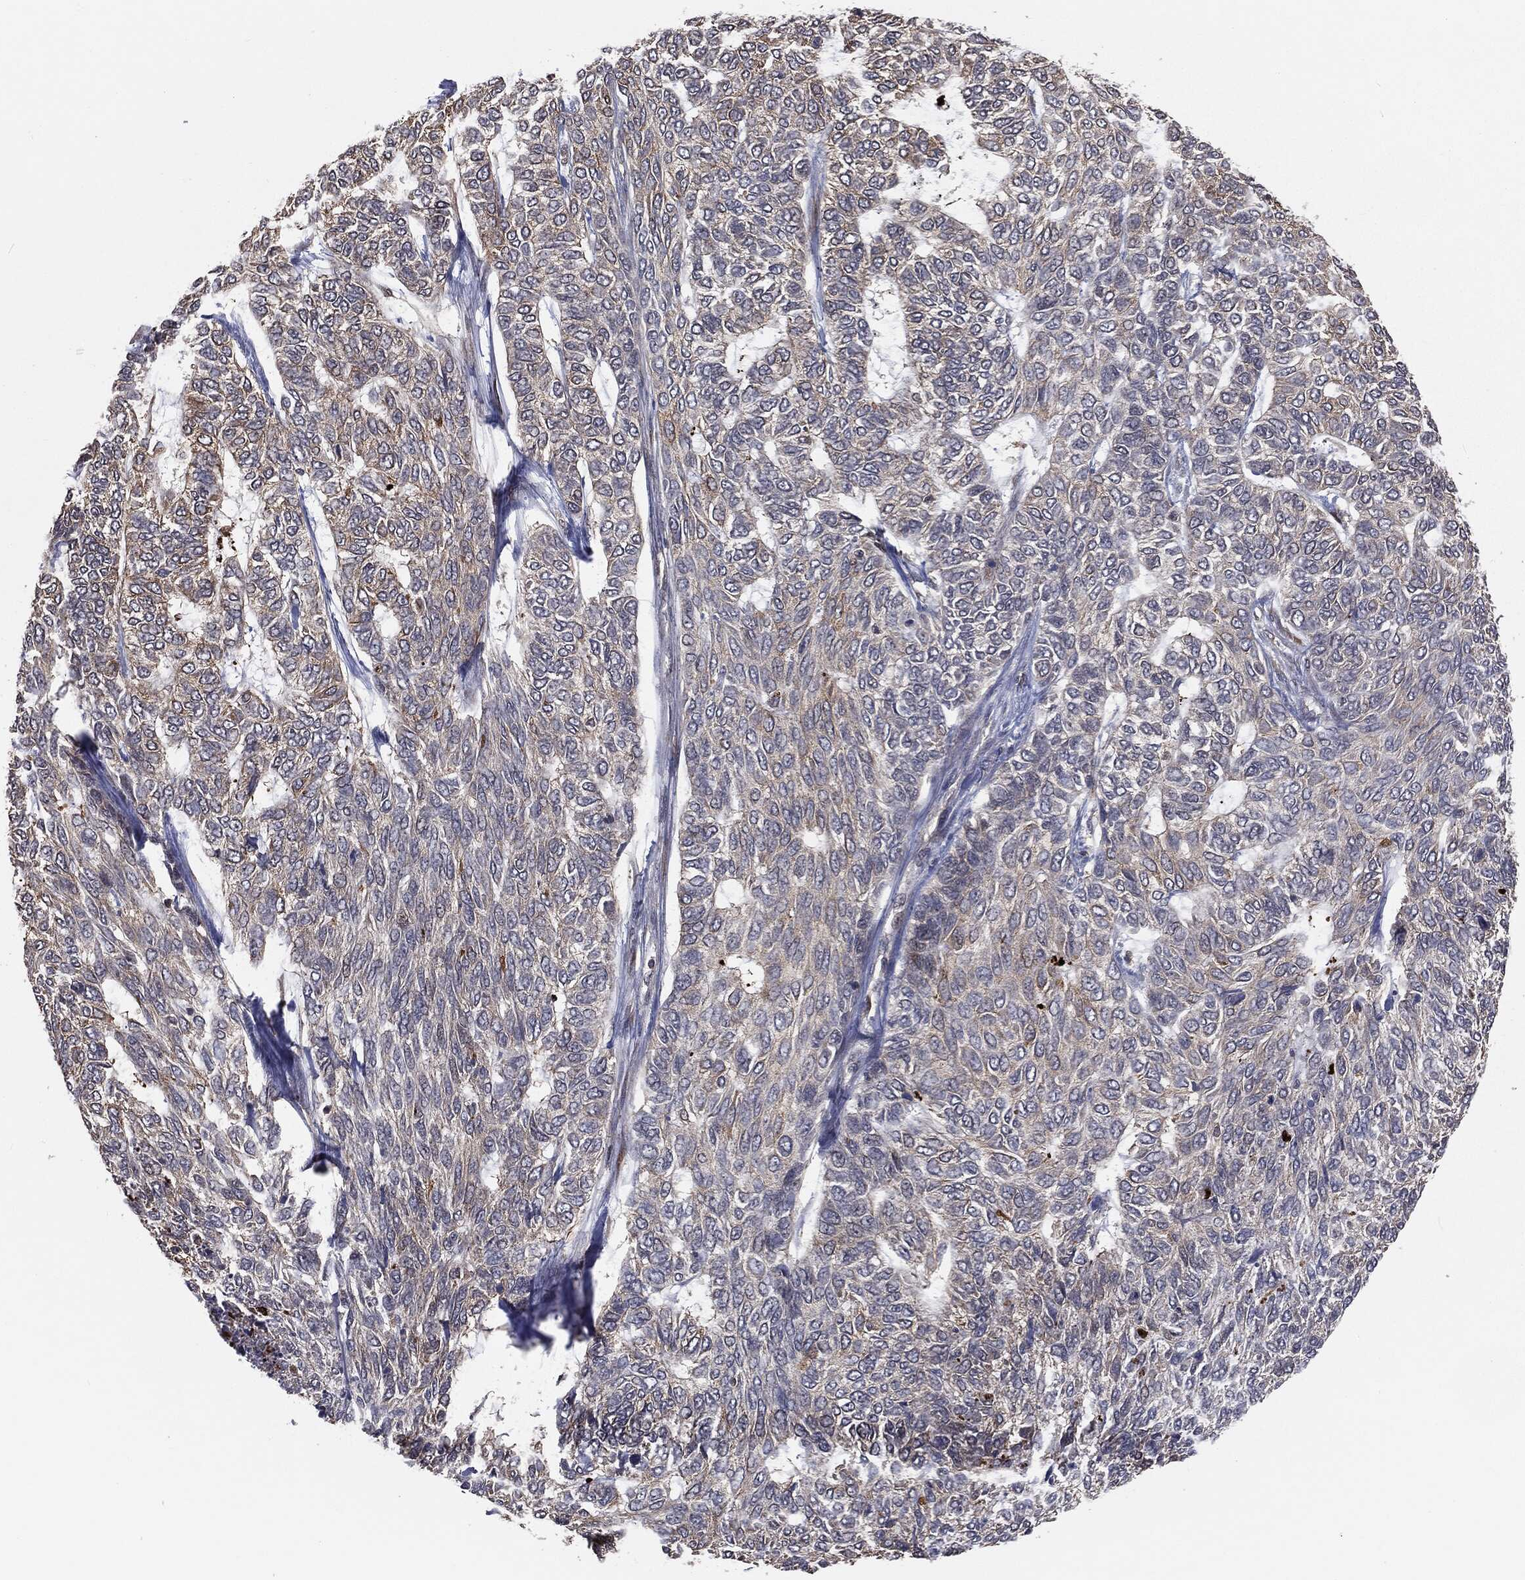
{"staining": {"intensity": "negative", "quantity": "none", "location": "none"}, "tissue": "skin cancer", "cell_type": "Tumor cells", "image_type": "cancer", "snomed": [{"axis": "morphology", "description": "Basal cell carcinoma"}, {"axis": "topography", "description": "Skin"}], "caption": "An image of human basal cell carcinoma (skin) is negative for staining in tumor cells.", "gene": "FBXO7", "patient": {"sex": "female", "age": 65}}